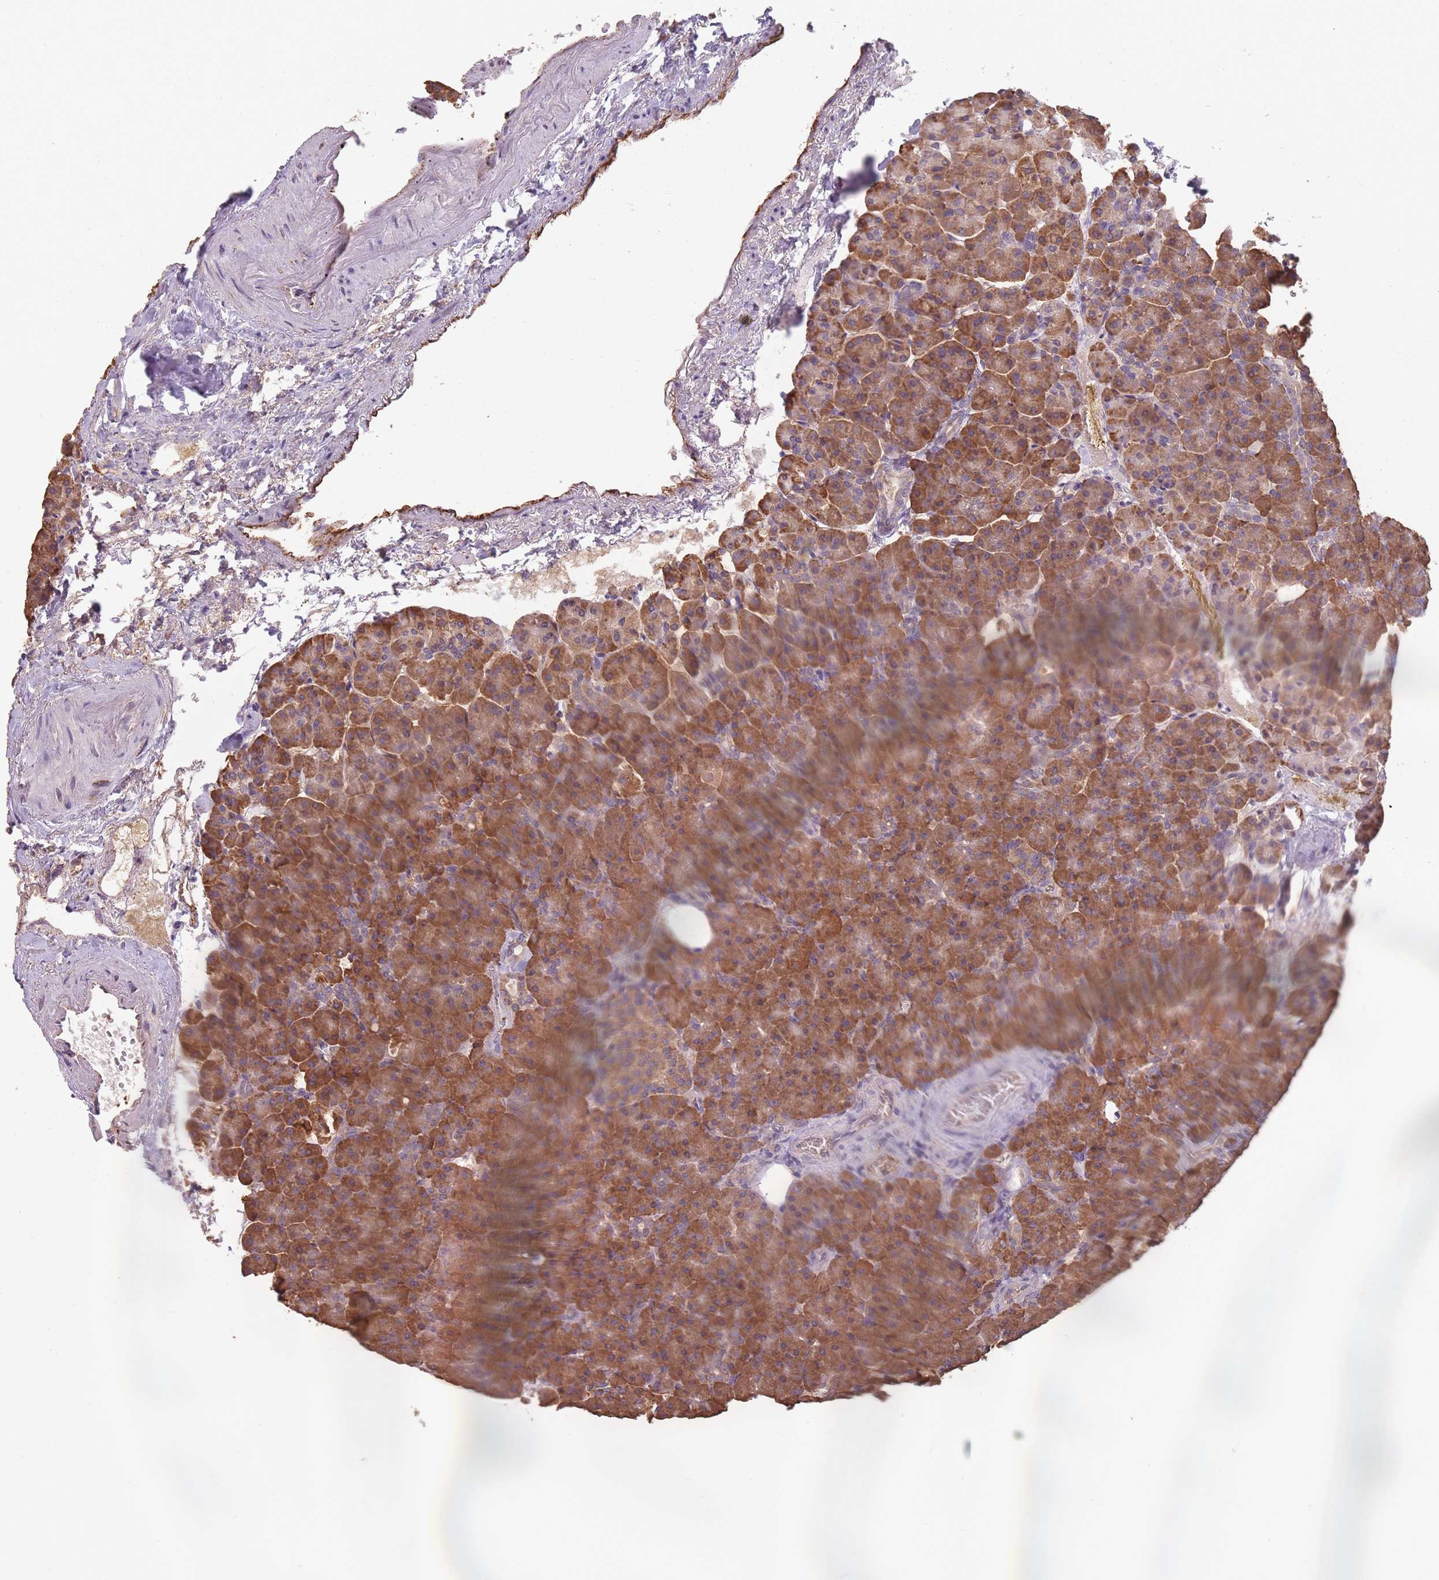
{"staining": {"intensity": "strong", "quantity": ">75%", "location": "cytoplasmic/membranous"}, "tissue": "pancreas", "cell_type": "Exocrine glandular cells", "image_type": "normal", "snomed": [{"axis": "morphology", "description": "Normal tissue, NOS"}, {"axis": "topography", "description": "Pancreas"}], "caption": "Protein analysis of unremarkable pancreas shows strong cytoplasmic/membranous positivity in approximately >75% of exocrine glandular cells.", "gene": "SANBR", "patient": {"sex": "female", "age": 74}}